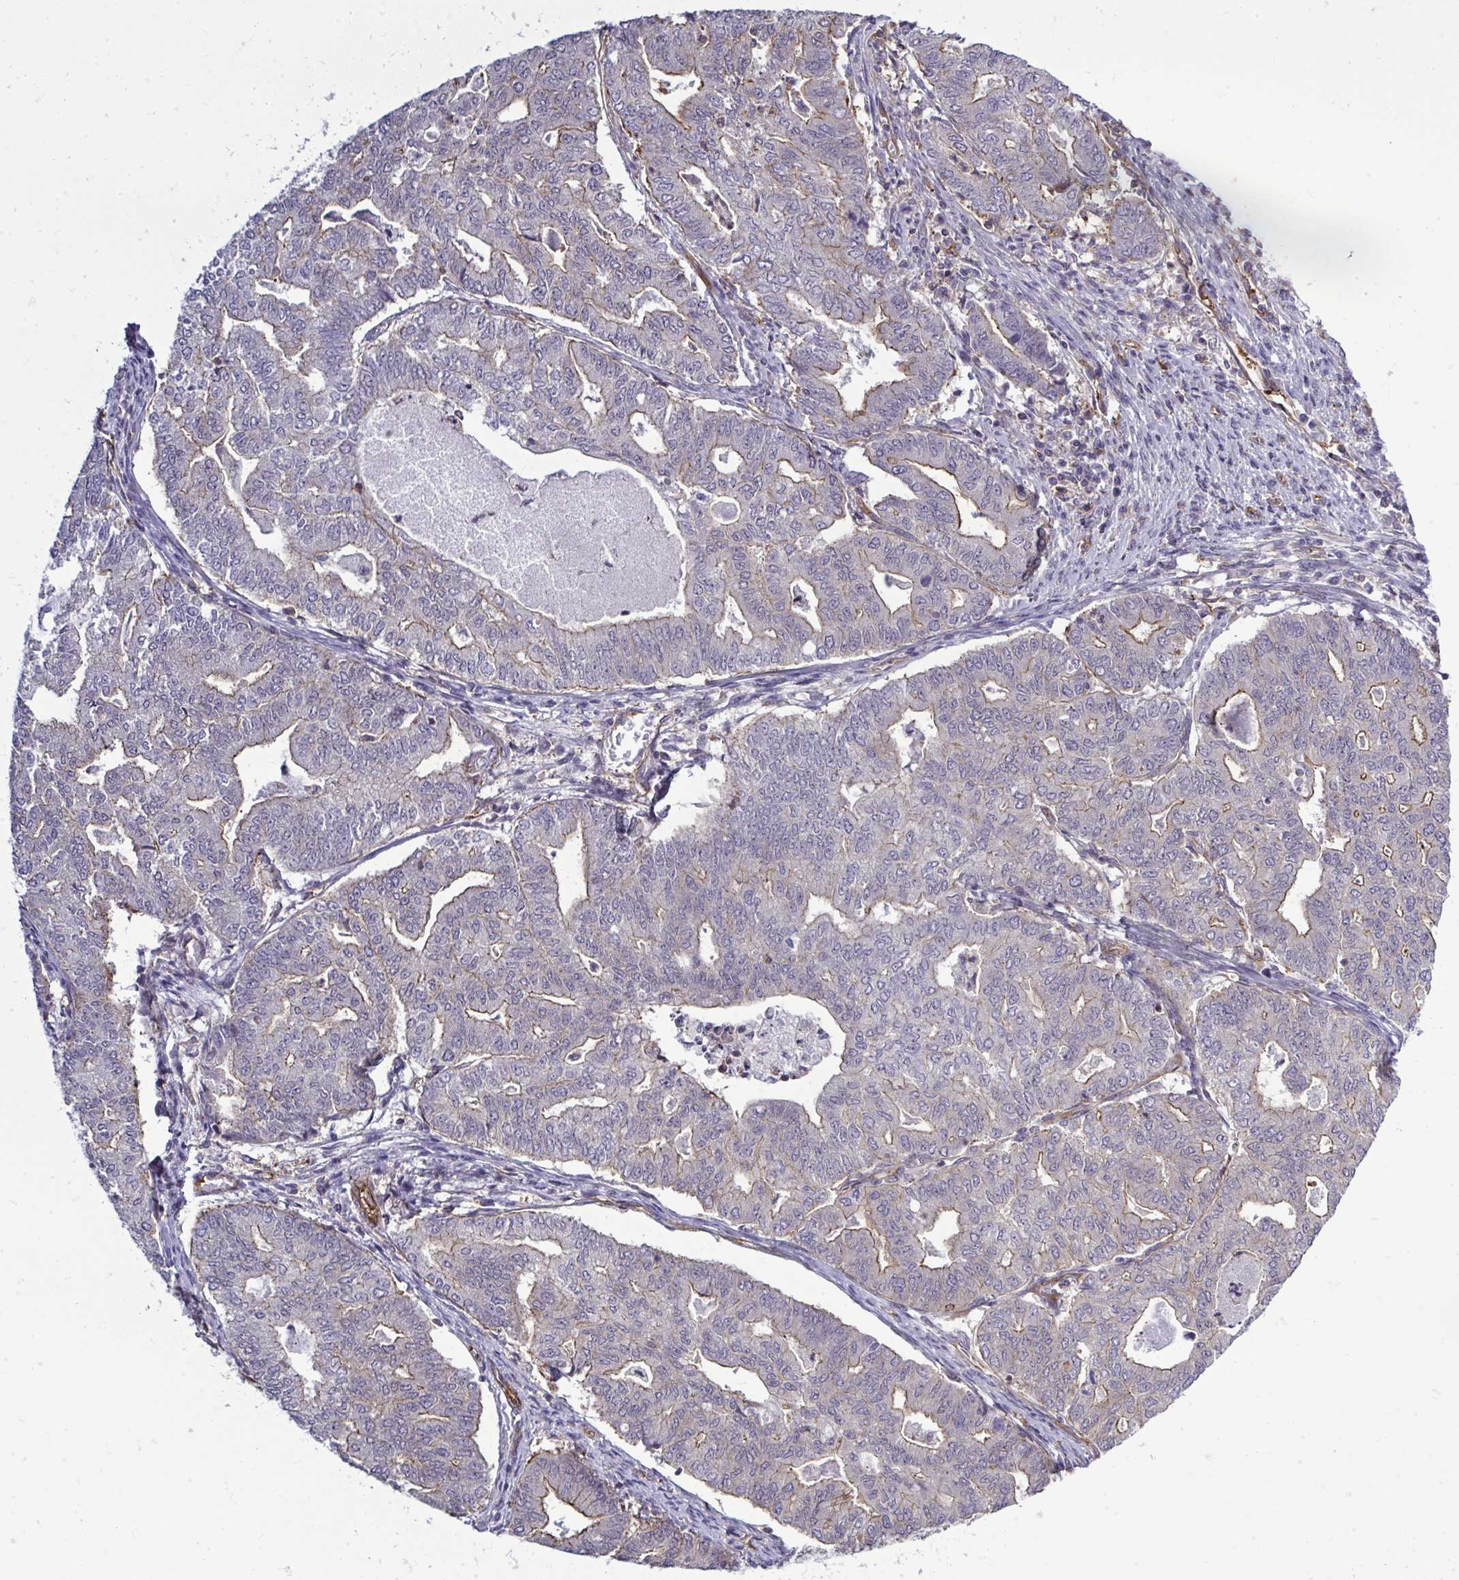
{"staining": {"intensity": "moderate", "quantity": "<25%", "location": "cytoplasmic/membranous"}, "tissue": "endometrial cancer", "cell_type": "Tumor cells", "image_type": "cancer", "snomed": [{"axis": "morphology", "description": "Adenocarcinoma, NOS"}, {"axis": "topography", "description": "Endometrium"}], "caption": "Human endometrial adenocarcinoma stained with a brown dye shows moderate cytoplasmic/membranous positive positivity in approximately <25% of tumor cells.", "gene": "FUT10", "patient": {"sex": "female", "age": 79}}